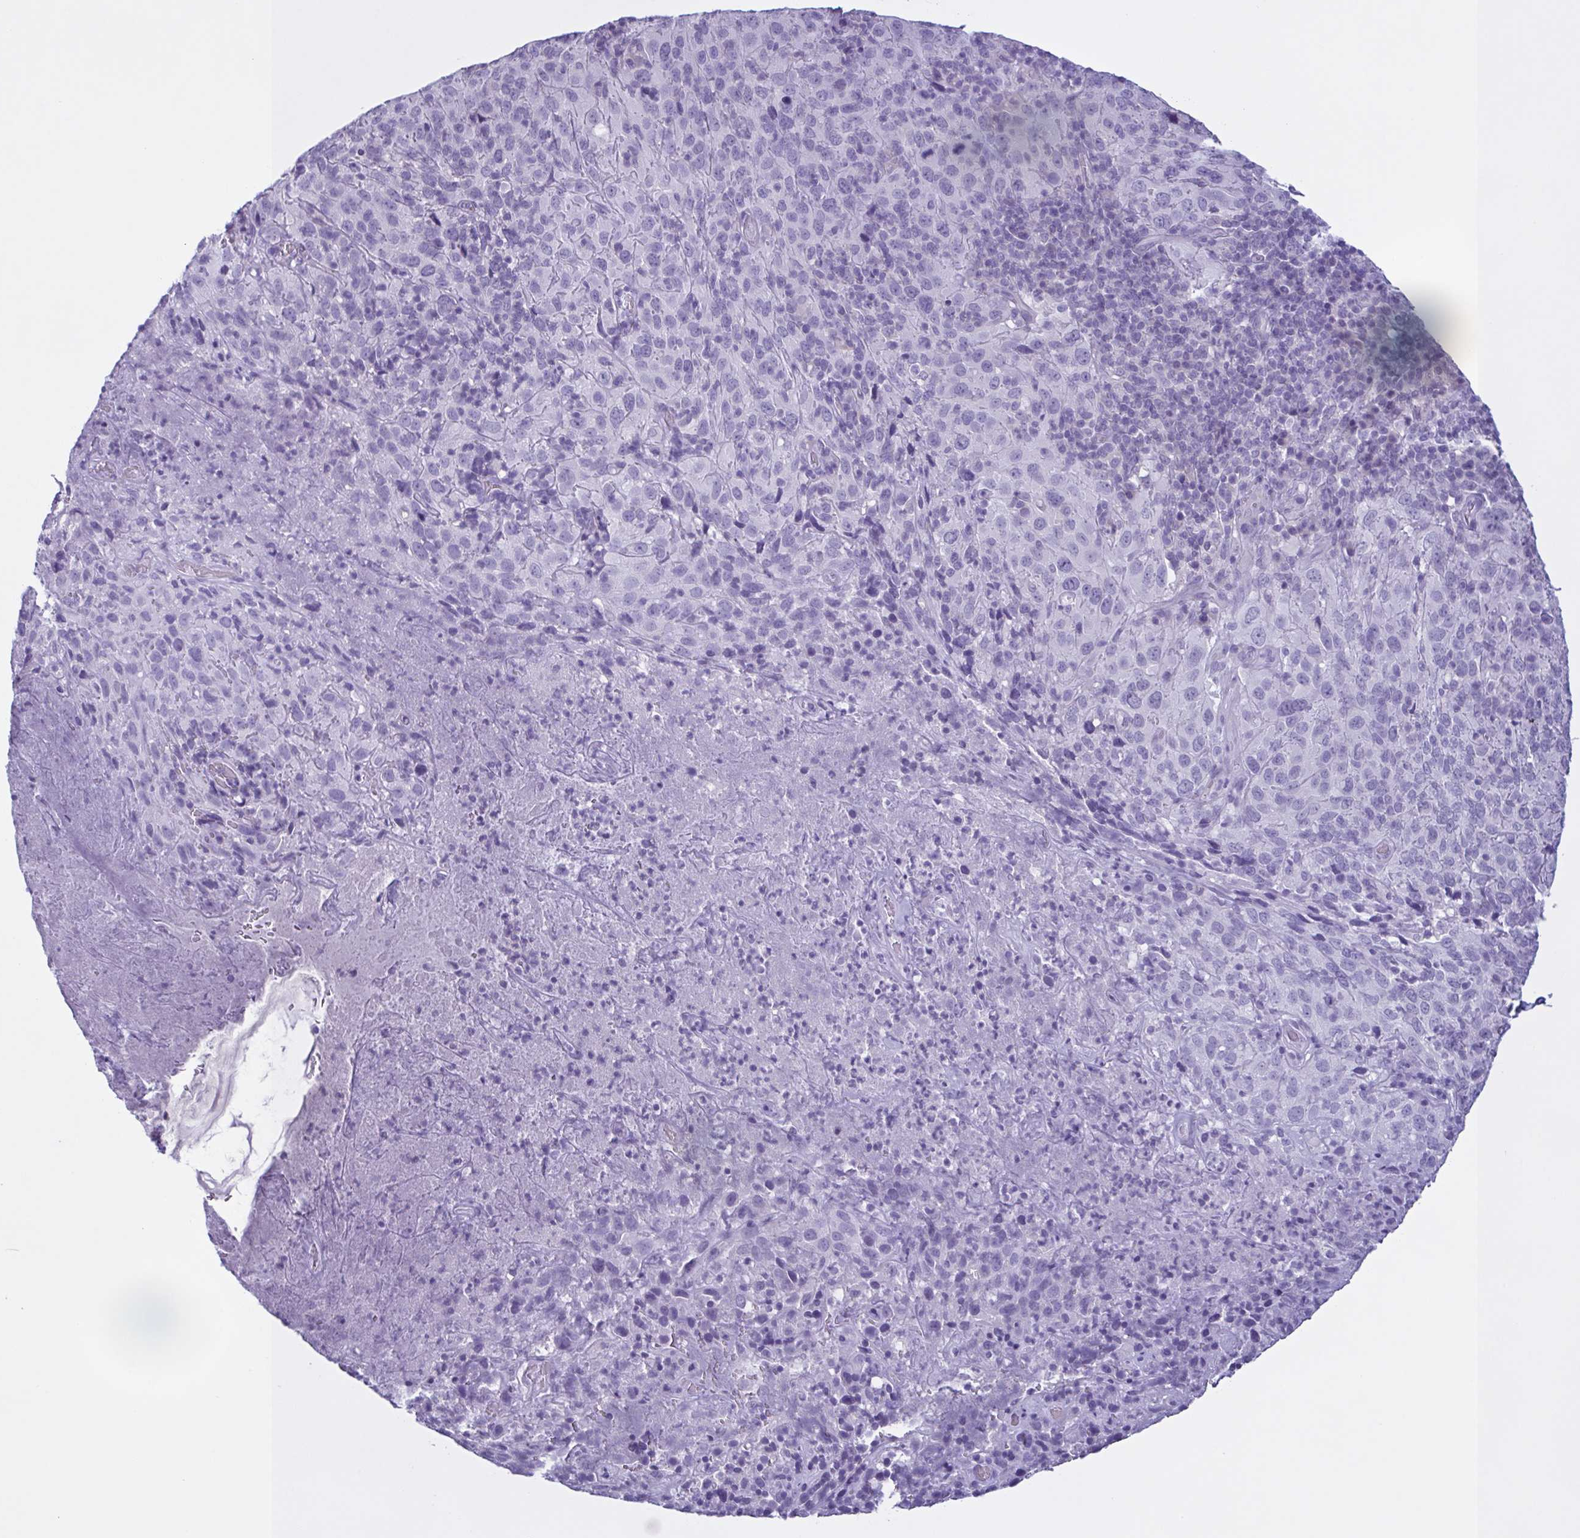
{"staining": {"intensity": "negative", "quantity": "none", "location": "none"}, "tissue": "cervical cancer", "cell_type": "Tumor cells", "image_type": "cancer", "snomed": [{"axis": "morphology", "description": "Squamous cell carcinoma, NOS"}, {"axis": "topography", "description": "Cervix"}], "caption": "DAB immunohistochemical staining of squamous cell carcinoma (cervical) reveals no significant positivity in tumor cells.", "gene": "INAFM1", "patient": {"sex": "female", "age": 51}}